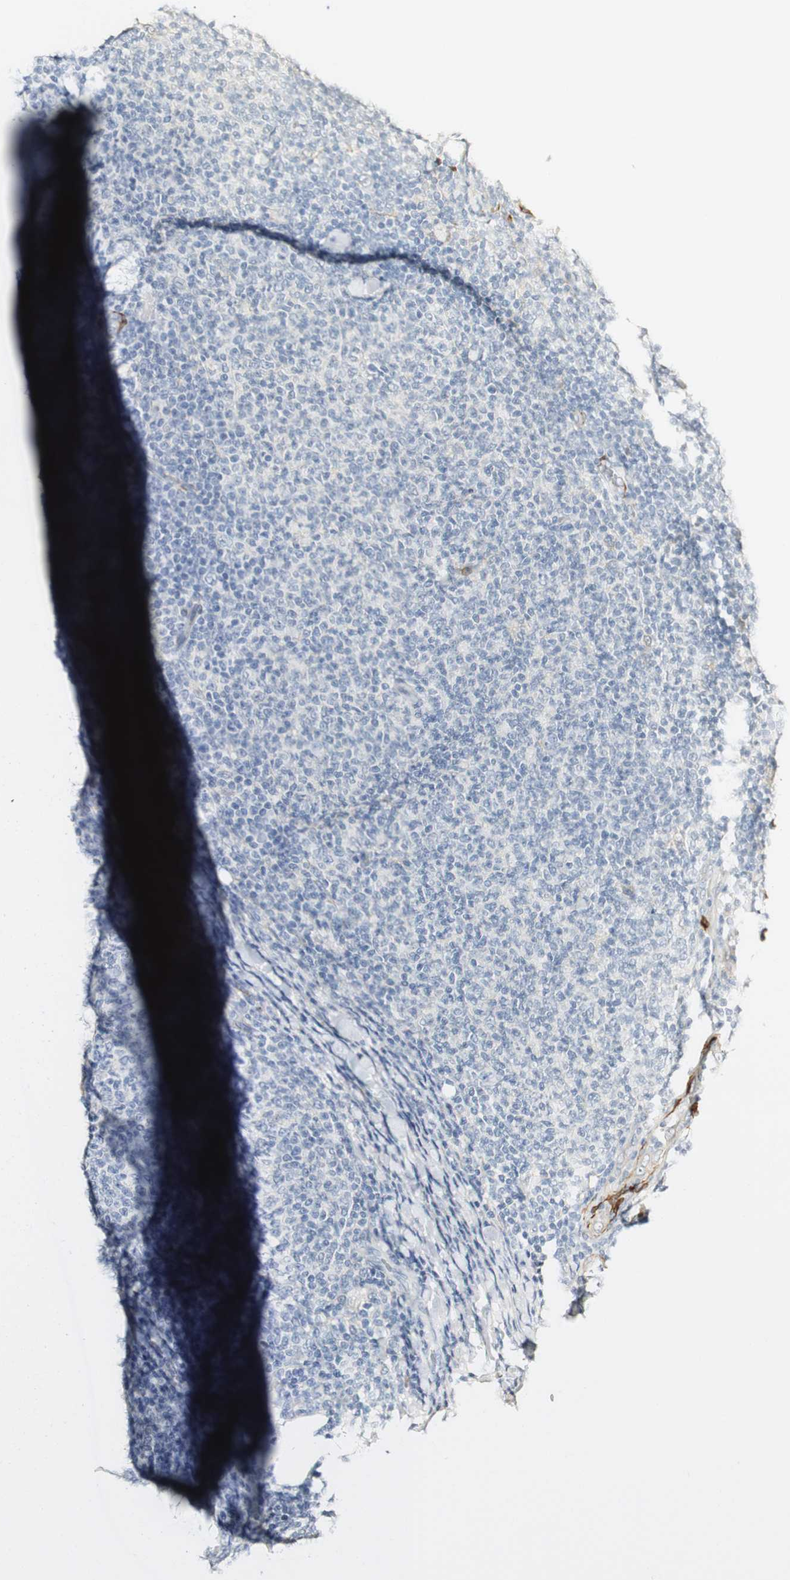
{"staining": {"intensity": "negative", "quantity": "none", "location": "none"}, "tissue": "lymphoma", "cell_type": "Tumor cells", "image_type": "cancer", "snomed": [{"axis": "morphology", "description": "Malignant lymphoma, non-Hodgkin's type, Low grade"}, {"axis": "topography", "description": "Lymph node"}], "caption": "This is an immunohistochemistry photomicrograph of lymphoma. There is no staining in tumor cells.", "gene": "FMO3", "patient": {"sex": "male", "age": 66}}